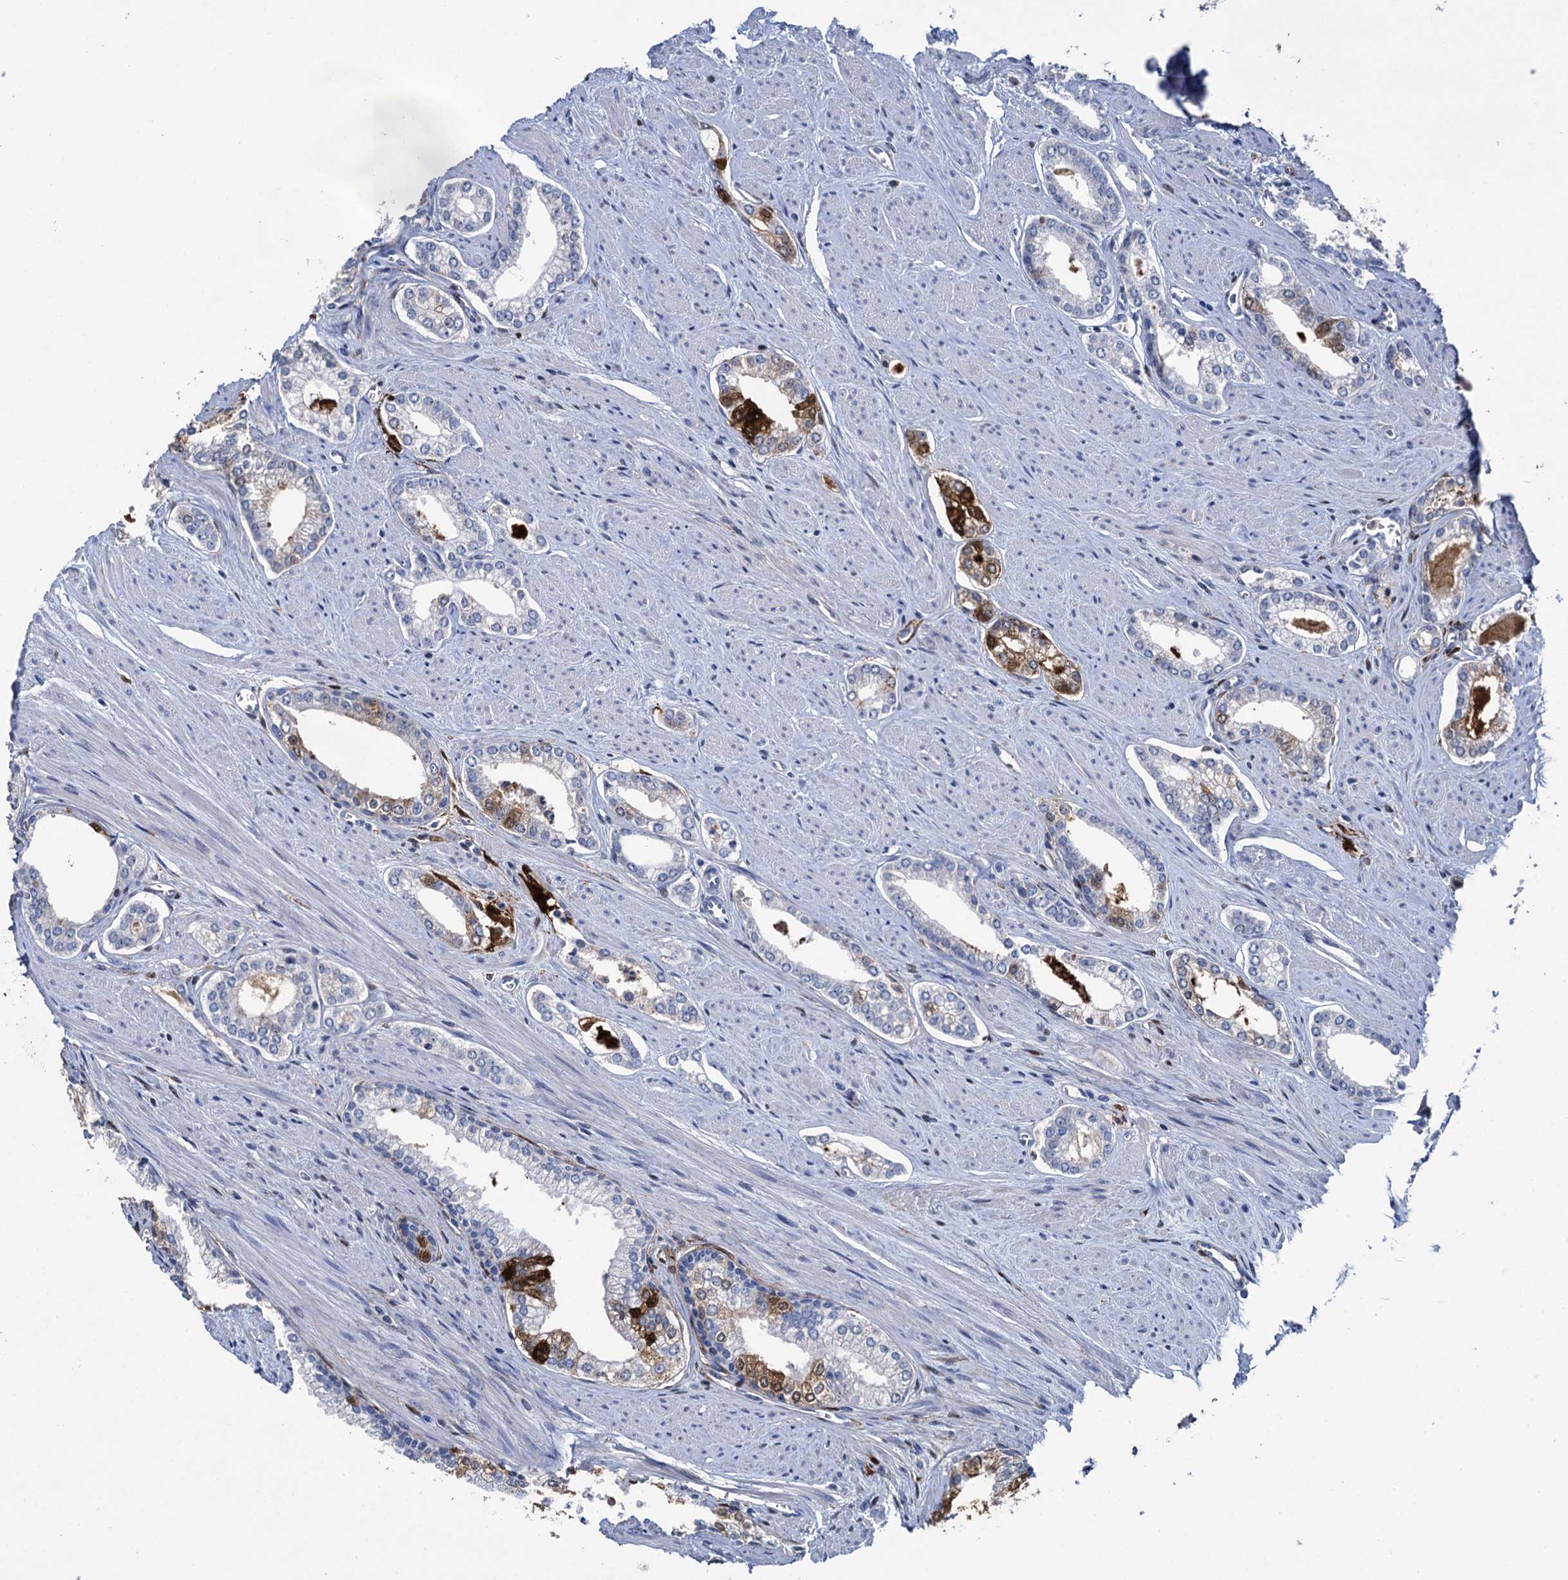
{"staining": {"intensity": "strong", "quantity": "<25%", "location": "cytoplasmic/membranous,nuclear"}, "tissue": "prostate cancer", "cell_type": "Tumor cells", "image_type": "cancer", "snomed": [{"axis": "morphology", "description": "Adenocarcinoma, Low grade"}, {"axis": "topography", "description": "Prostate and seminal vesicle, NOS"}], "caption": "This is a micrograph of immunohistochemistry staining of prostate cancer (adenocarcinoma (low-grade)), which shows strong expression in the cytoplasmic/membranous and nuclear of tumor cells.", "gene": "FABP5", "patient": {"sex": "male", "age": 60}}